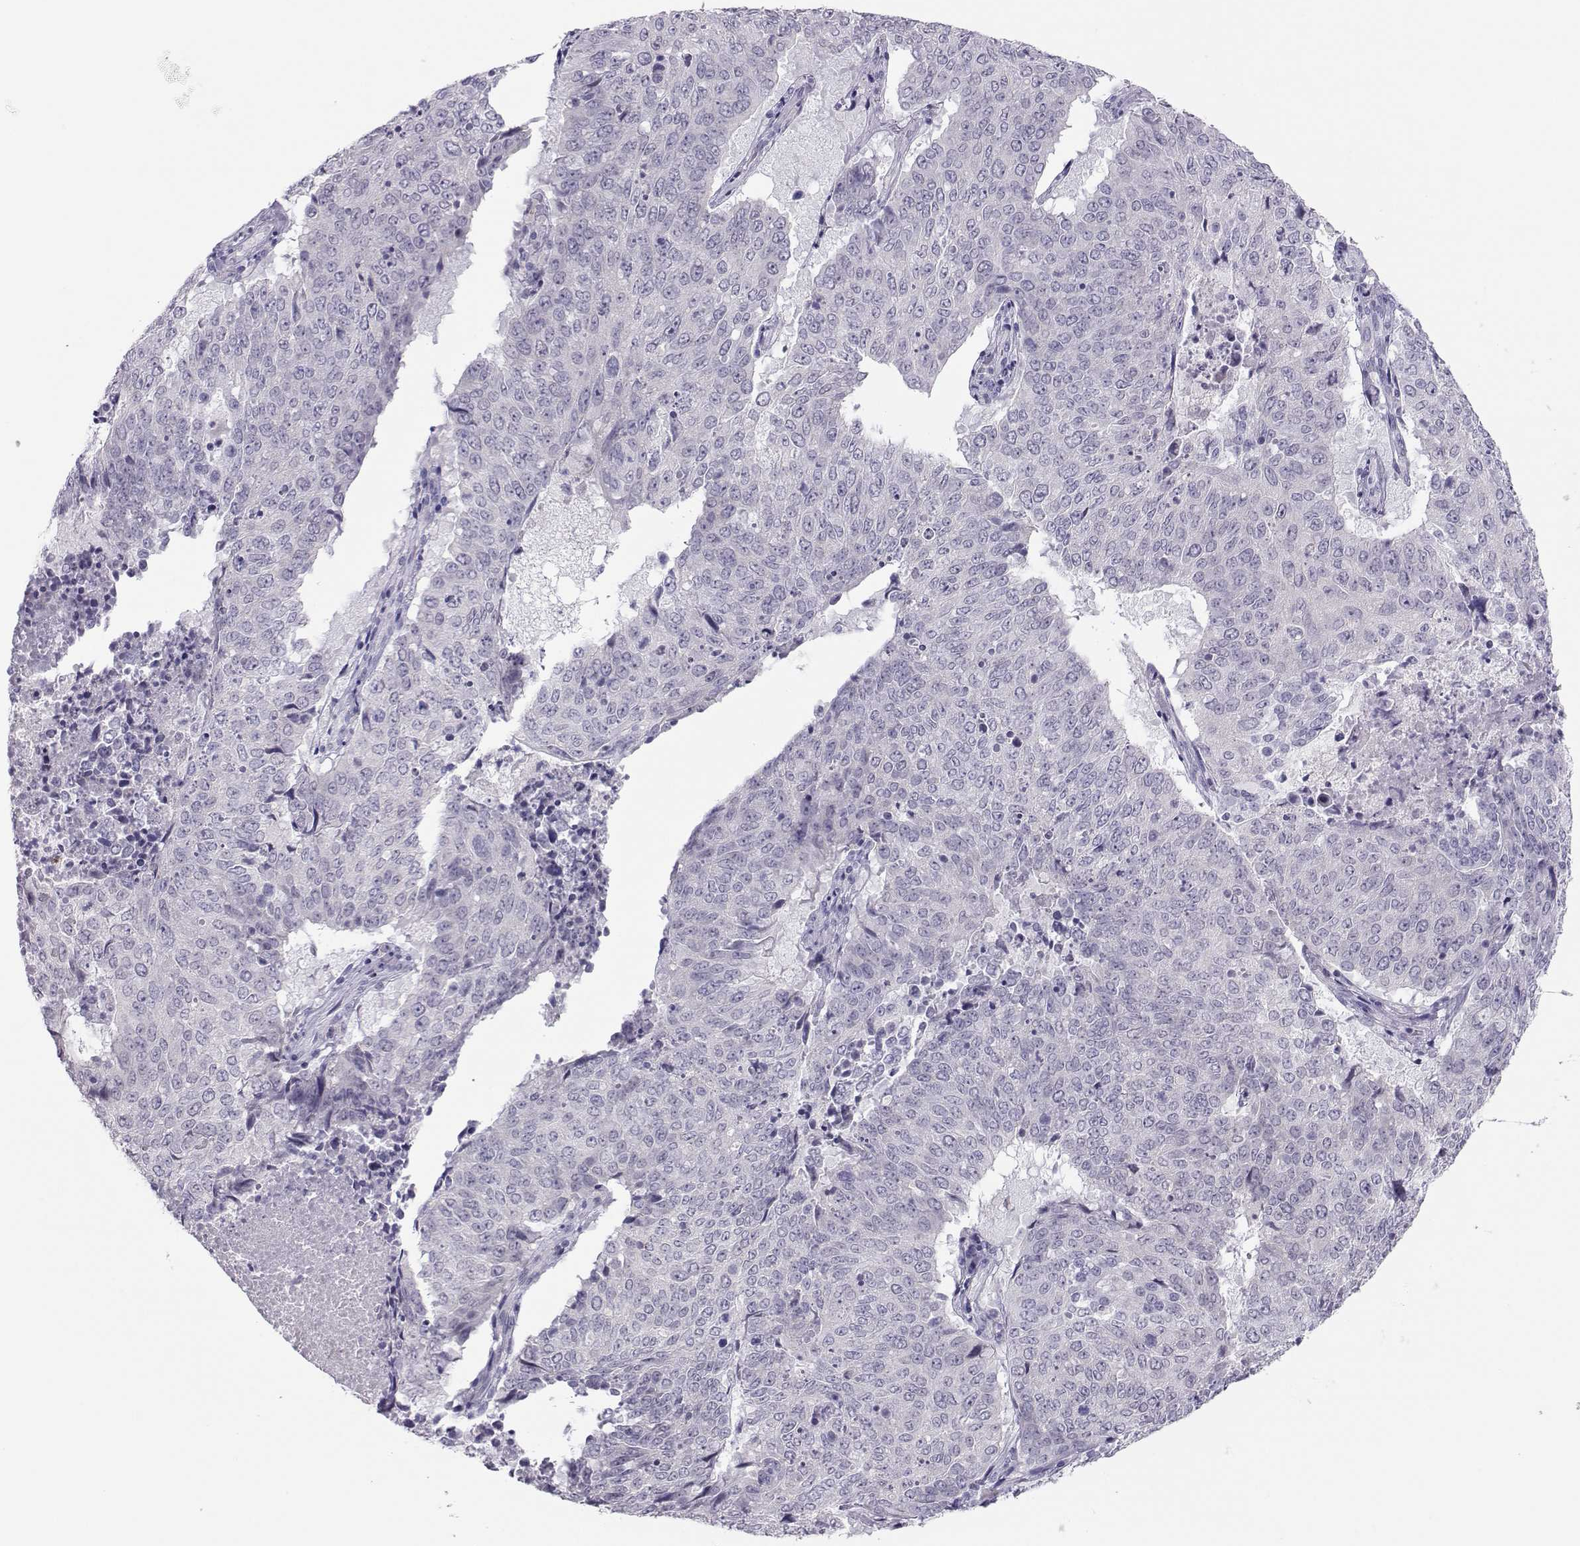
{"staining": {"intensity": "negative", "quantity": "none", "location": "none"}, "tissue": "lung cancer", "cell_type": "Tumor cells", "image_type": "cancer", "snomed": [{"axis": "morphology", "description": "Normal tissue, NOS"}, {"axis": "morphology", "description": "Squamous cell carcinoma, NOS"}, {"axis": "topography", "description": "Bronchus"}, {"axis": "topography", "description": "Lung"}], "caption": "This is an immunohistochemistry micrograph of human lung cancer (squamous cell carcinoma). There is no positivity in tumor cells.", "gene": "TRPM7", "patient": {"sex": "male", "age": 64}}